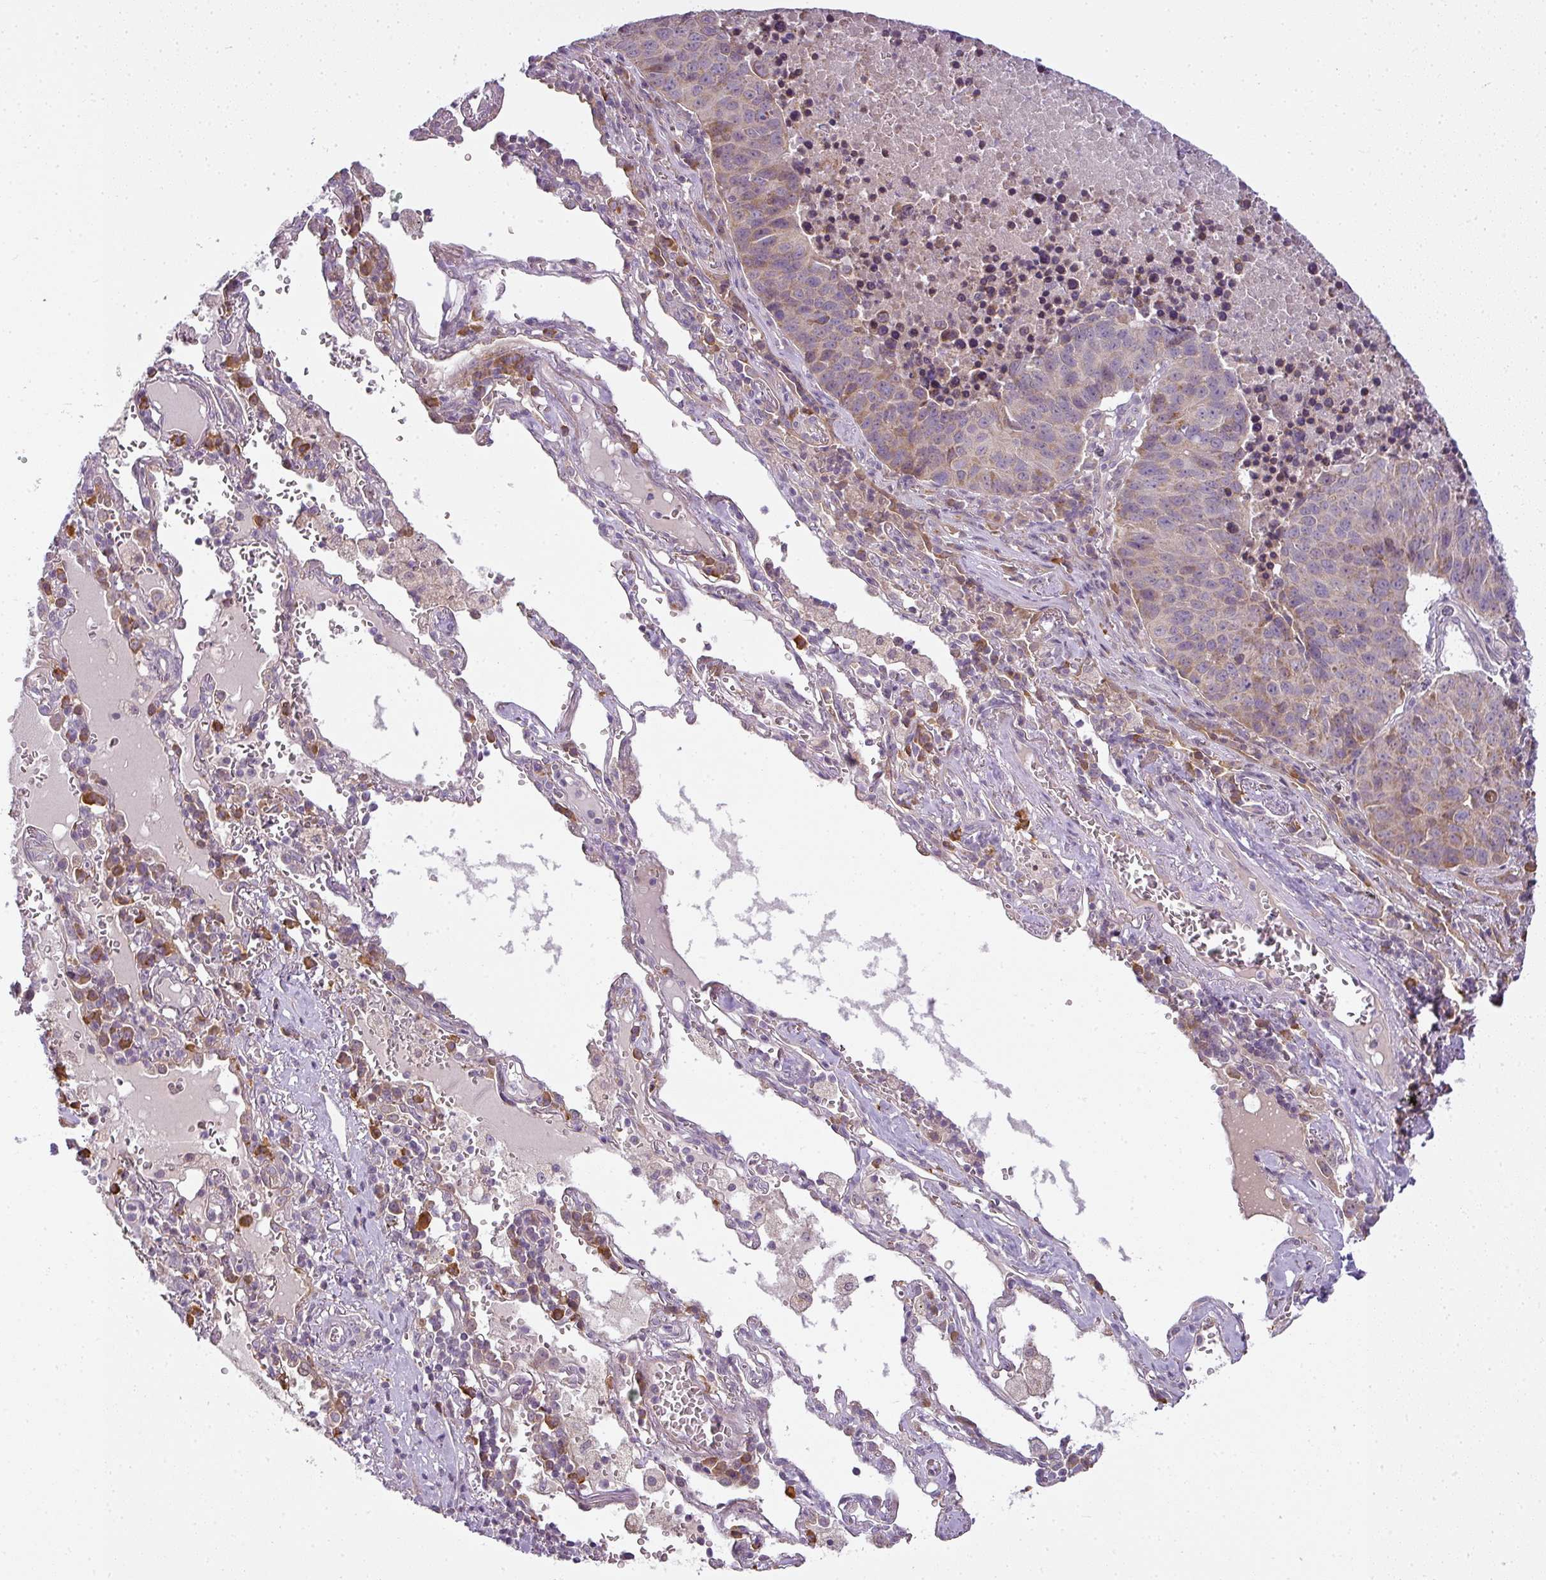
{"staining": {"intensity": "weak", "quantity": "25%-75%", "location": "cytoplasmic/membranous"}, "tissue": "lung cancer", "cell_type": "Tumor cells", "image_type": "cancer", "snomed": [{"axis": "morphology", "description": "Squamous cell carcinoma, NOS"}, {"axis": "topography", "description": "Lung"}], "caption": "Lung cancer (squamous cell carcinoma) stained for a protein (brown) displays weak cytoplasmic/membranous positive staining in about 25%-75% of tumor cells.", "gene": "LY75", "patient": {"sex": "female", "age": 66}}